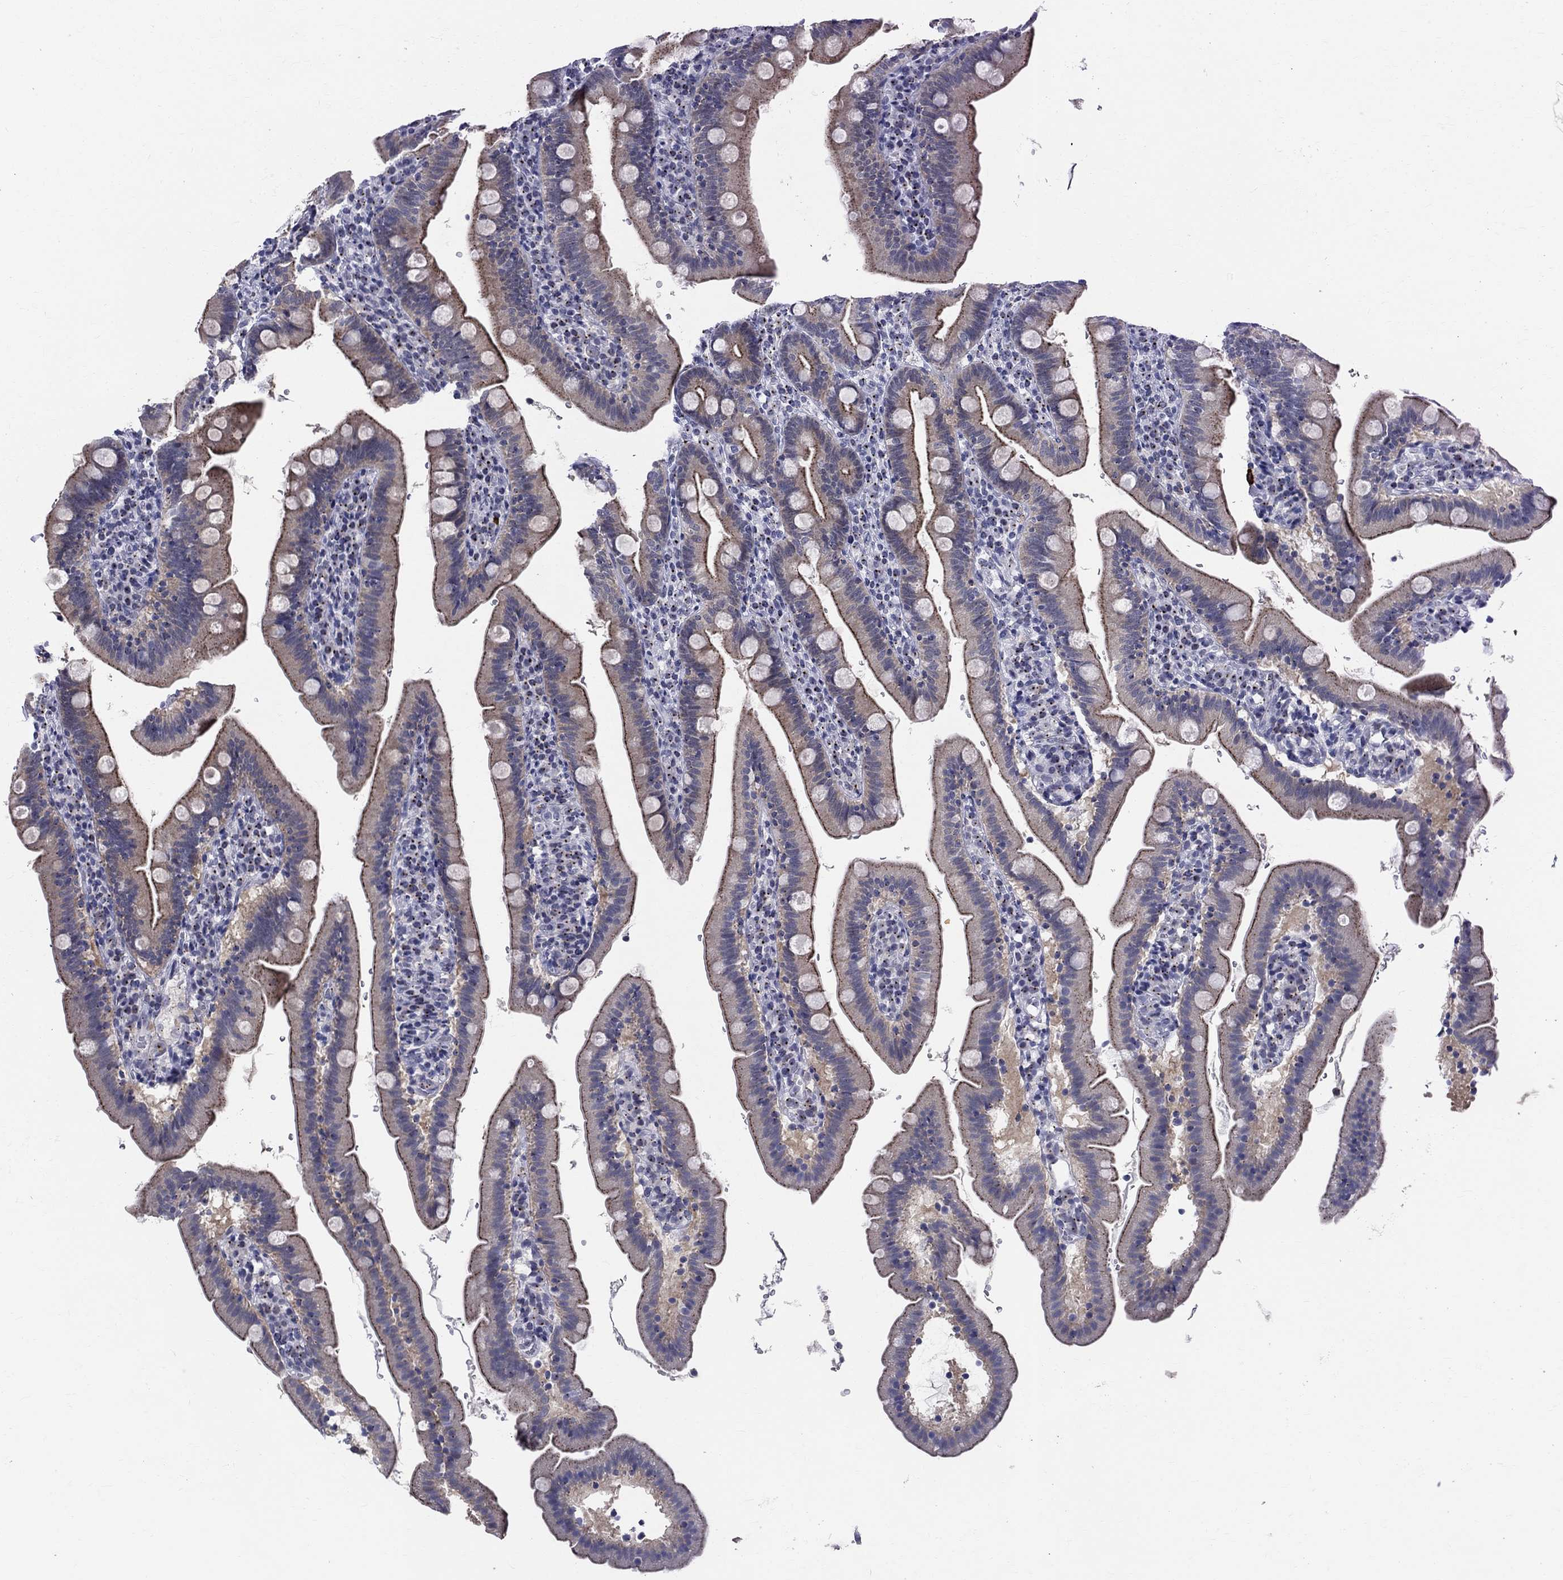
{"staining": {"intensity": "moderate", "quantity": "25%-75%", "location": "cytoplasmic/membranous"}, "tissue": "duodenum", "cell_type": "Glandular cells", "image_type": "normal", "snomed": [{"axis": "morphology", "description": "Normal tissue, NOS"}, {"axis": "topography", "description": "Duodenum"}], "caption": "IHC micrograph of normal human duodenum stained for a protein (brown), which reveals medium levels of moderate cytoplasmic/membranous positivity in approximately 25%-75% of glandular cells.", "gene": "CEP43", "patient": {"sex": "female", "age": 67}}